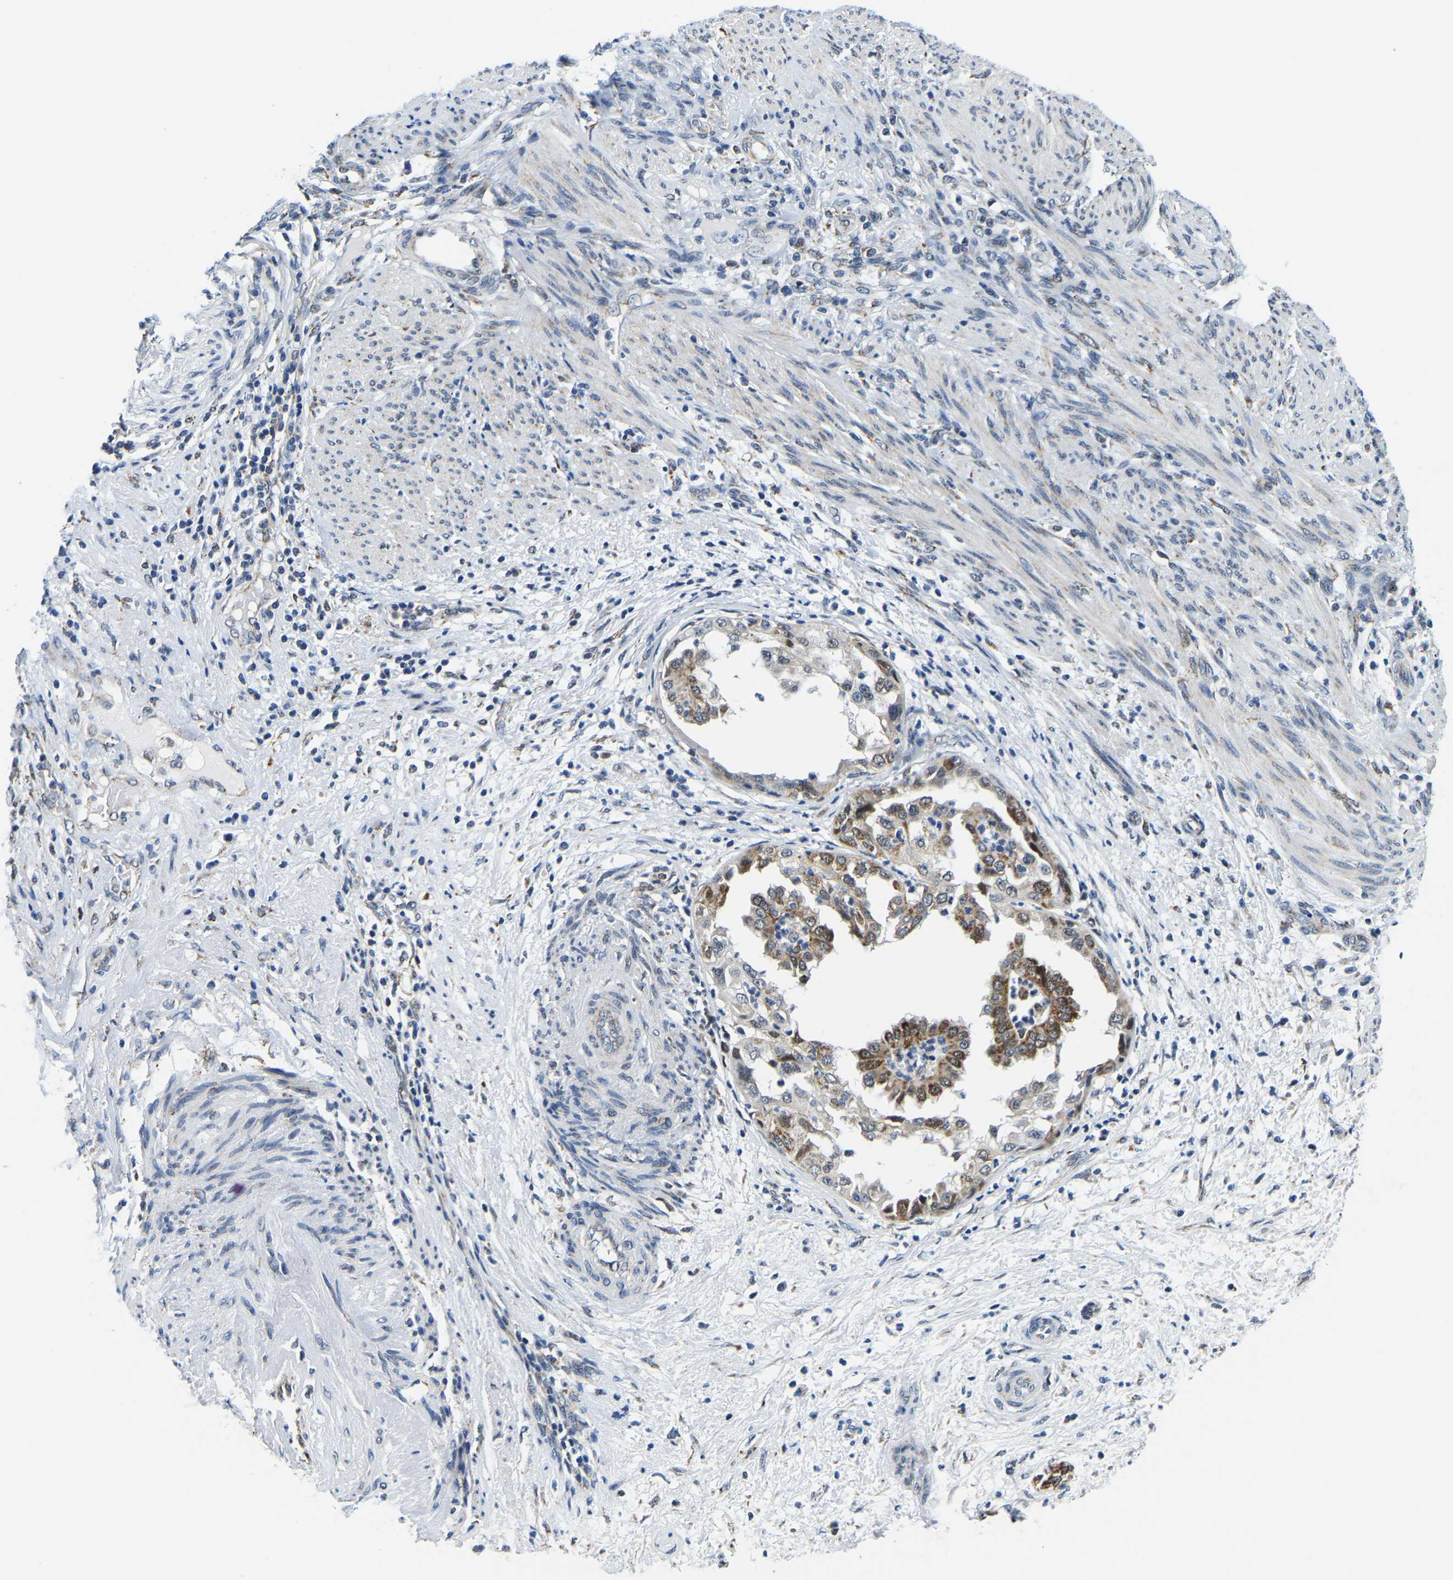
{"staining": {"intensity": "moderate", "quantity": ">75%", "location": "cytoplasmic/membranous"}, "tissue": "endometrial cancer", "cell_type": "Tumor cells", "image_type": "cancer", "snomed": [{"axis": "morphology", "description": "Adenocarcinoma, NOS"}, {"axis": "topography", "description": "Endometrium"}], "caption": "IHC of adenocarcinoma (endometrial) displays medium levels of moderate cytoplasmic/membranous expression in about >75% of tumor cells. (DAB IHC with brightfield microscopy, high magnification).", "gene": "BNIP3L", "patient": {"sex": "female", "age": 85}}